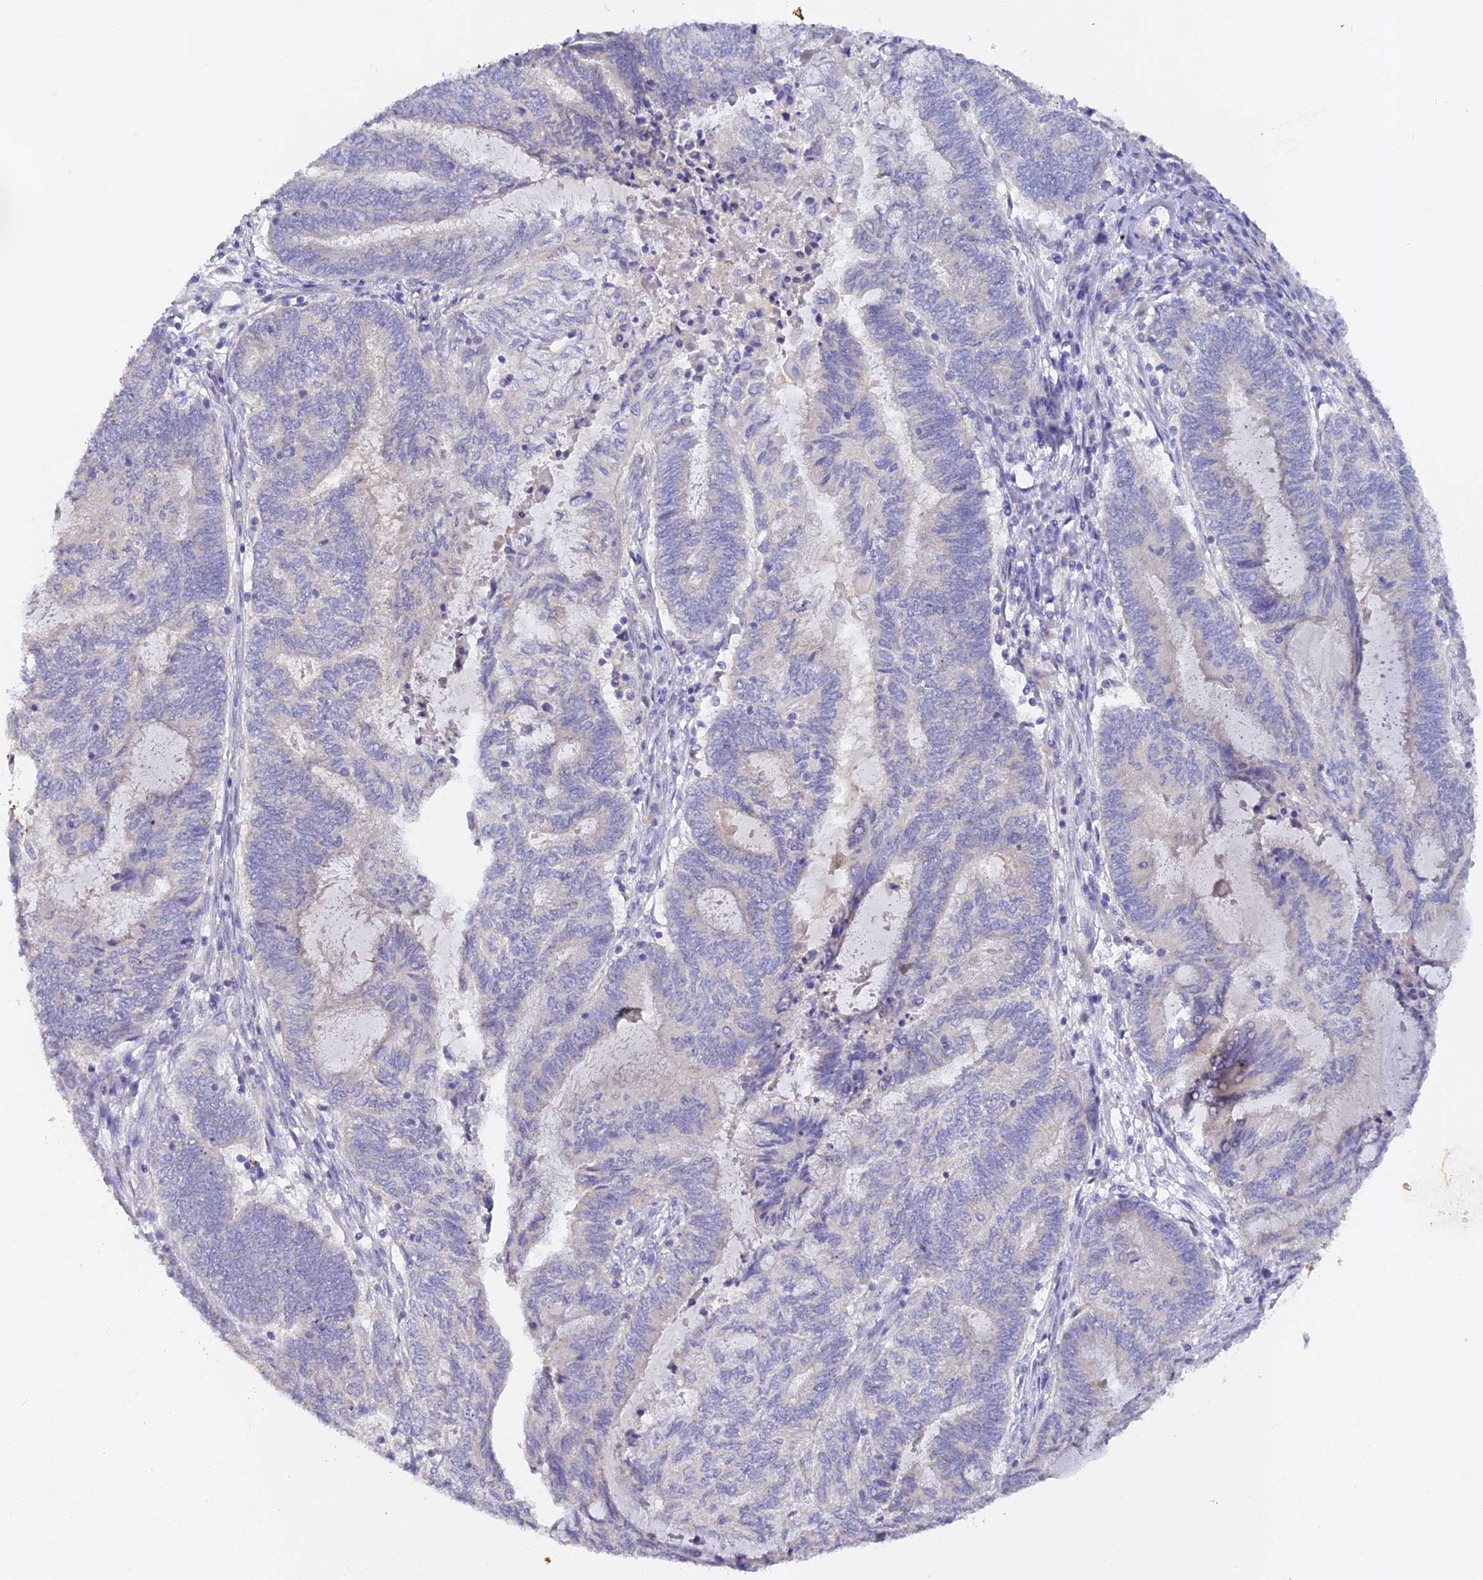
{"staining": {"intensity": "negative", "quantity": "none", "location": "none"}, "tissue": "endometrial cancer", "cell_type": "Tumor cells", "image_type": "cancer", "snomed": [{"axis": "morphology", "description": "Adenocarcinoma, NOS"}, {"axis": "topography", "description": "Uterus"}, {"axis": "topography", "description": "Endometrium"}], "caption": "High power microscopy photomicrograph of an immunohistochemistry photomicrograph of endometrial cancer, revealing no significant expression in tumor cells.", "gene": "DONSON", "patient": {"sex": "female", "age": 70}}